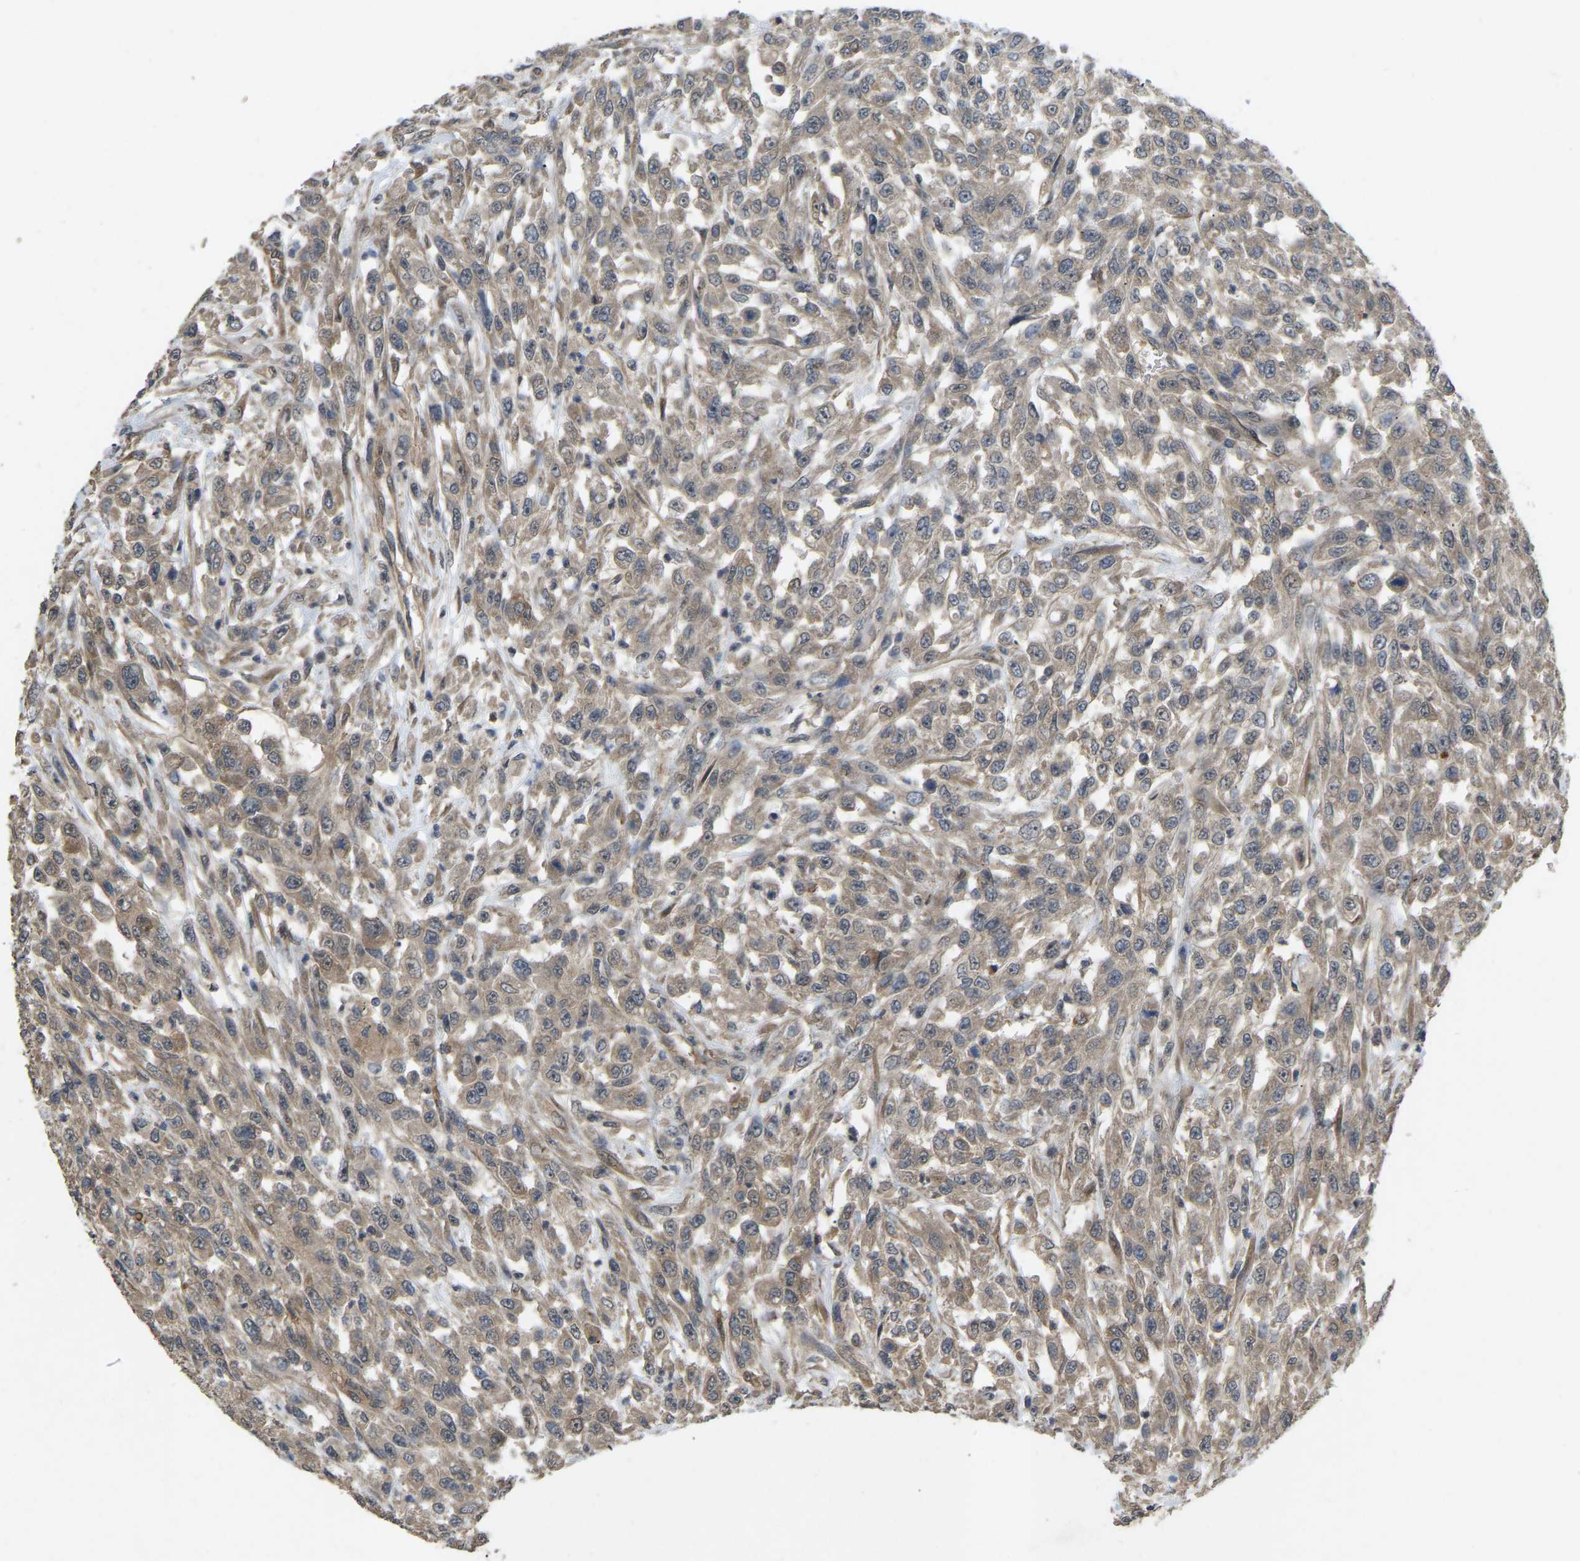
{"staining": {"intensity": "weak", "quantity": ">75%", "location": "cytoplasmic/membranous"}, "tissue": "urothelial cancer", "cell_type": "Tumor cells", "image_type": "cancer", "snomed": [{"axis": "morphology", "description": "Urothelial carcinoma, High grade"}, {"axis": "topography", "description": "Urinary bladder"}], "caption": "Urothelial cancer tissue demonstrates weak cytoplasmic/membranous staining in about >75% of tumor cells", "gene": "LIMK2", "patient": {"sex": "male", "age": 46}}